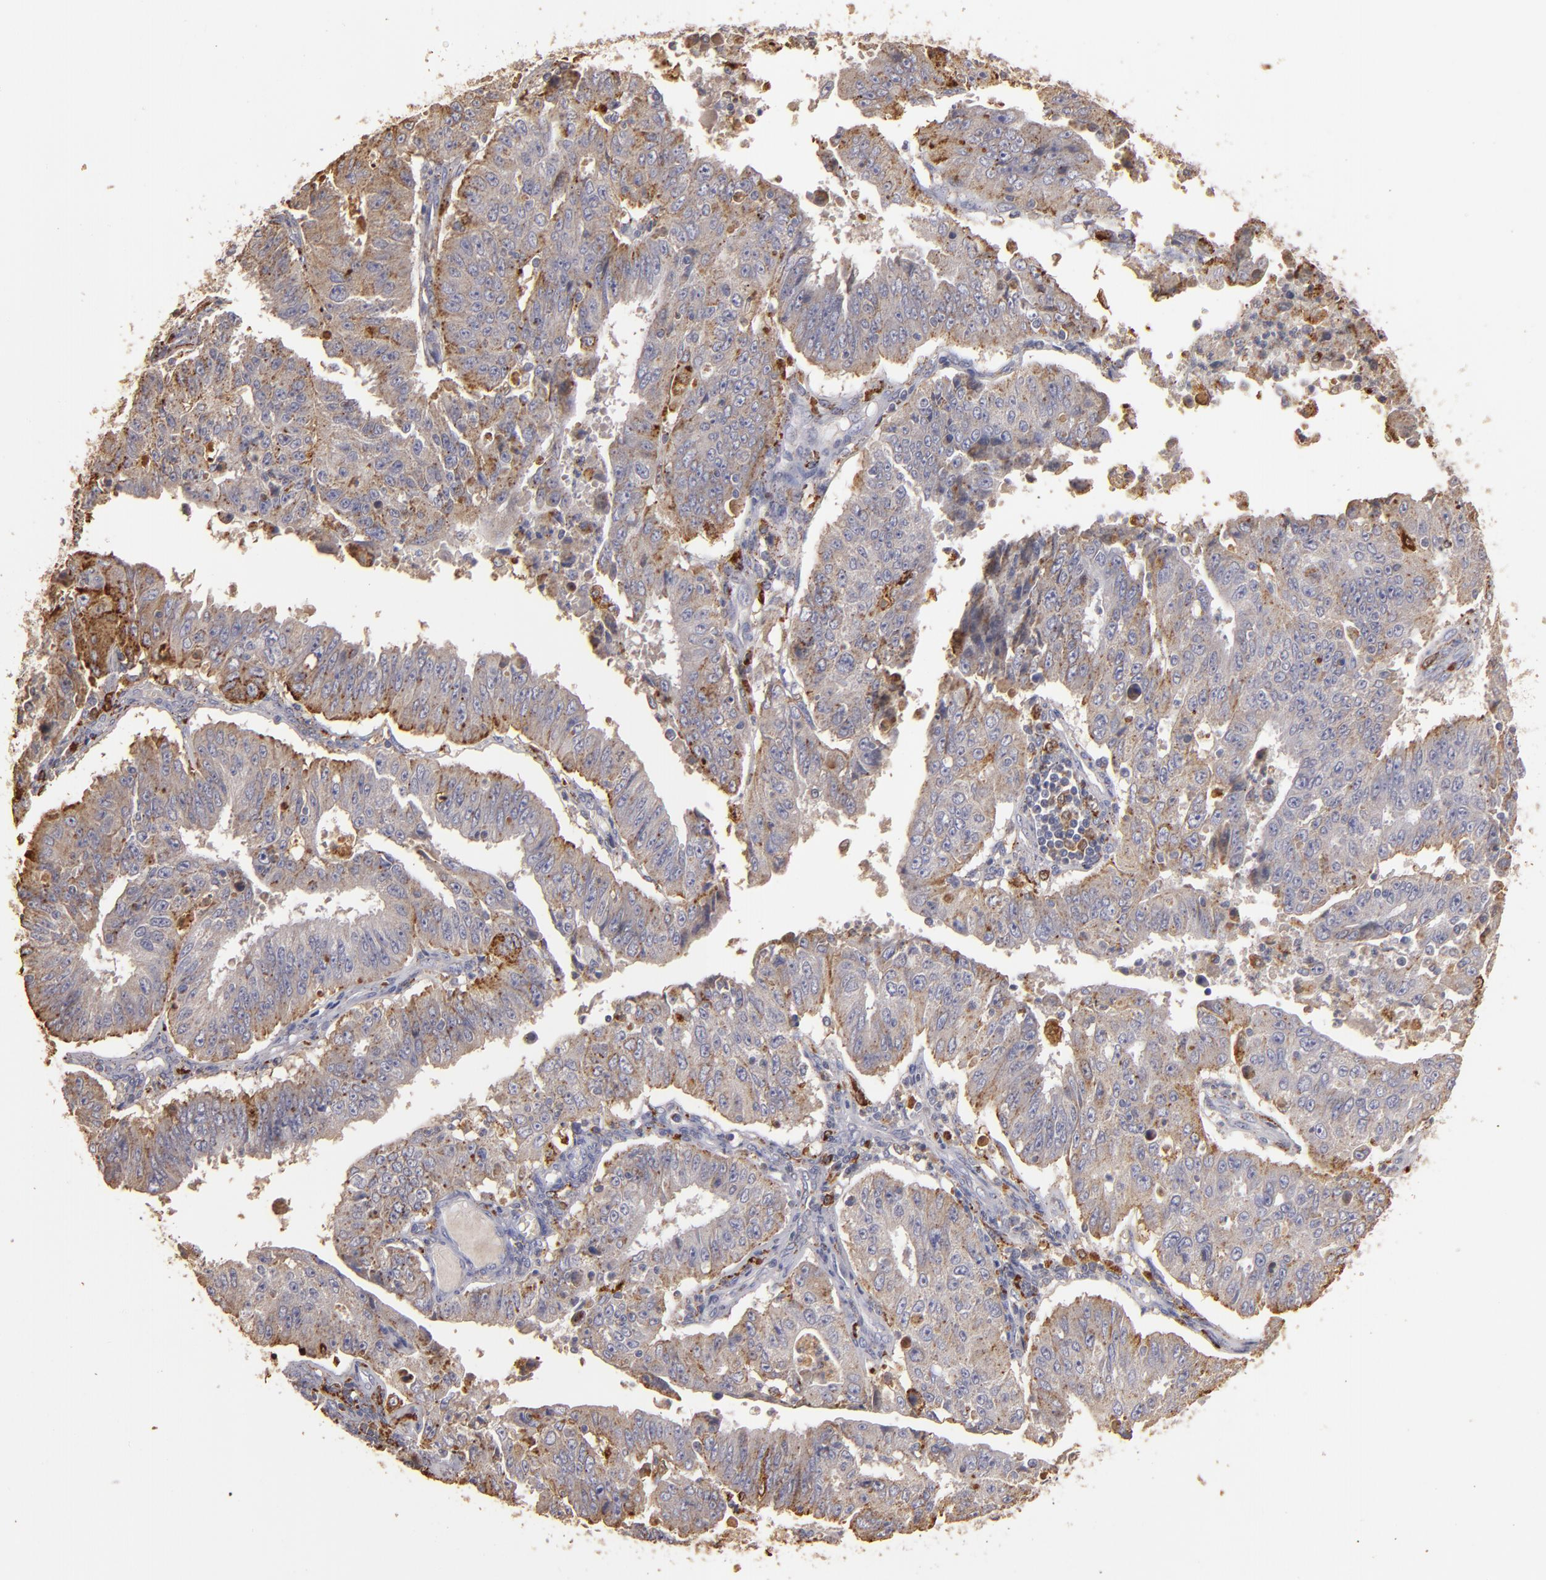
{"staining": {"intensity": "moderate", "quantity": ">75%", "location": "cytoplasmic/membranous"}, "tissue": "endometrial cancer", "cell_type": "Tumor cells", "image_type": "cancer", "snomed": [{"axis": "morphology", "description": "Adenocarcinoma, NOS"}, {"axis": "topography", "description": "Endometrium"}], "caption": "Immunohistochemistry image of neoplastic tissue: human adenocarcinoma (endometrial) stained using immunohistochemistry (IHC) reveals medium levels of moderate protein expression localized specifically in the cytoplasmic/membranous of tumor cells, appearing as a cytoplasmic/membranous brown color.", "gene": "TRAF1", "patient": {"sex": "female", "age": 42}}